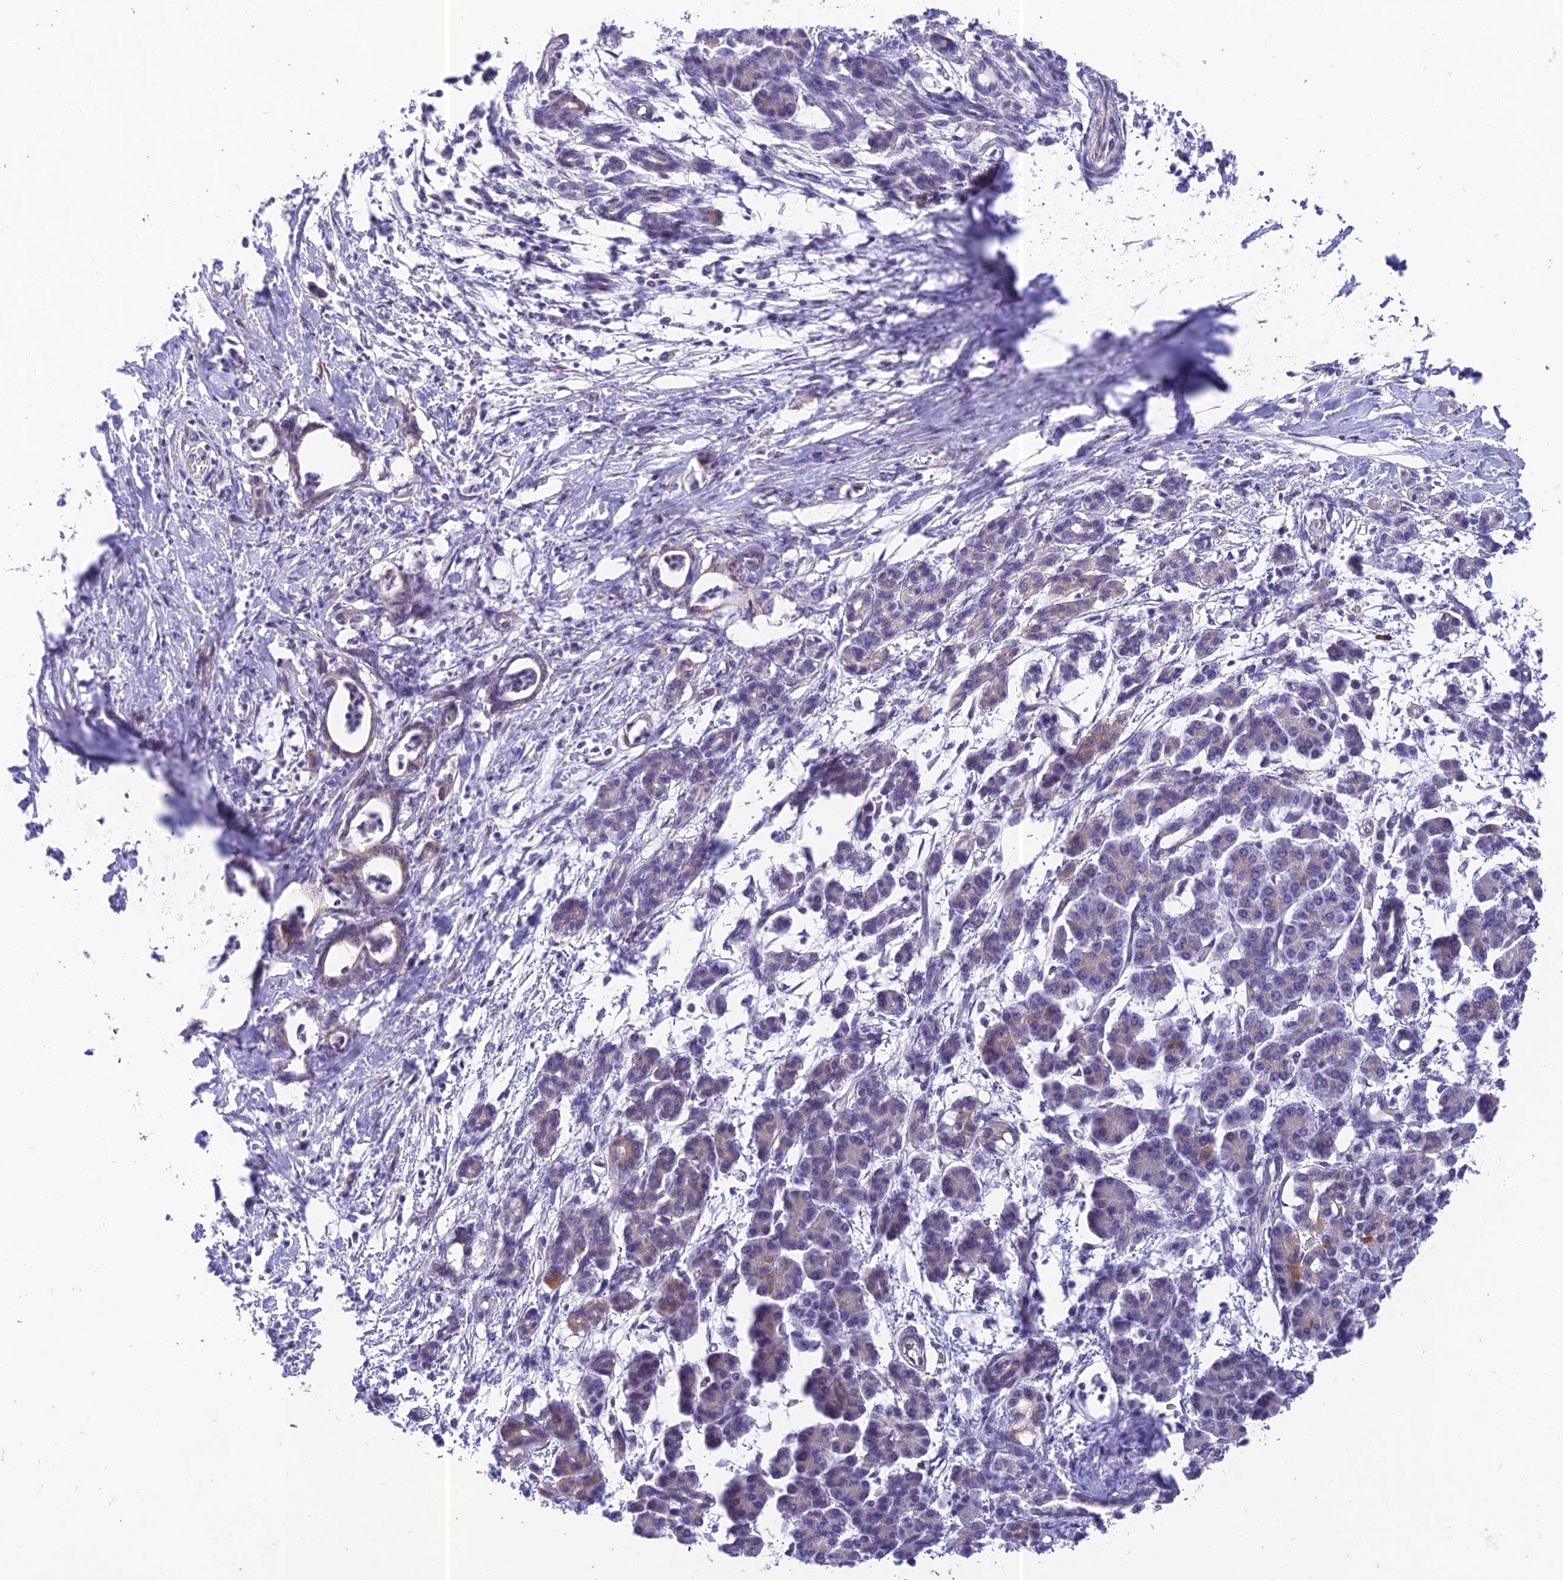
{"staining": {"intensity": "moderate", "quantity": "25%-75%", "location": "cytoplasmic/membranous"}, "tissue": "pancreatic cancer", "cell_type": "Tumor cells", "image_type": "cancer", "snomed": [{"axis": "morphology", "description": "Adenocarcinoma, NOS"}, {"axis": "topography", "description": "Pancreas"}], "caption": "Immunohistochemistry histopathology image of adenocarcinoma (pancreatic) stained for a protein (brown), which reveals medium levels of moderate cytoplasmic/membranous staining in approximately 25%-75% of tumor cells.", "gene": "PTCD2", "patient": {"sex": "female", "age": 55}}